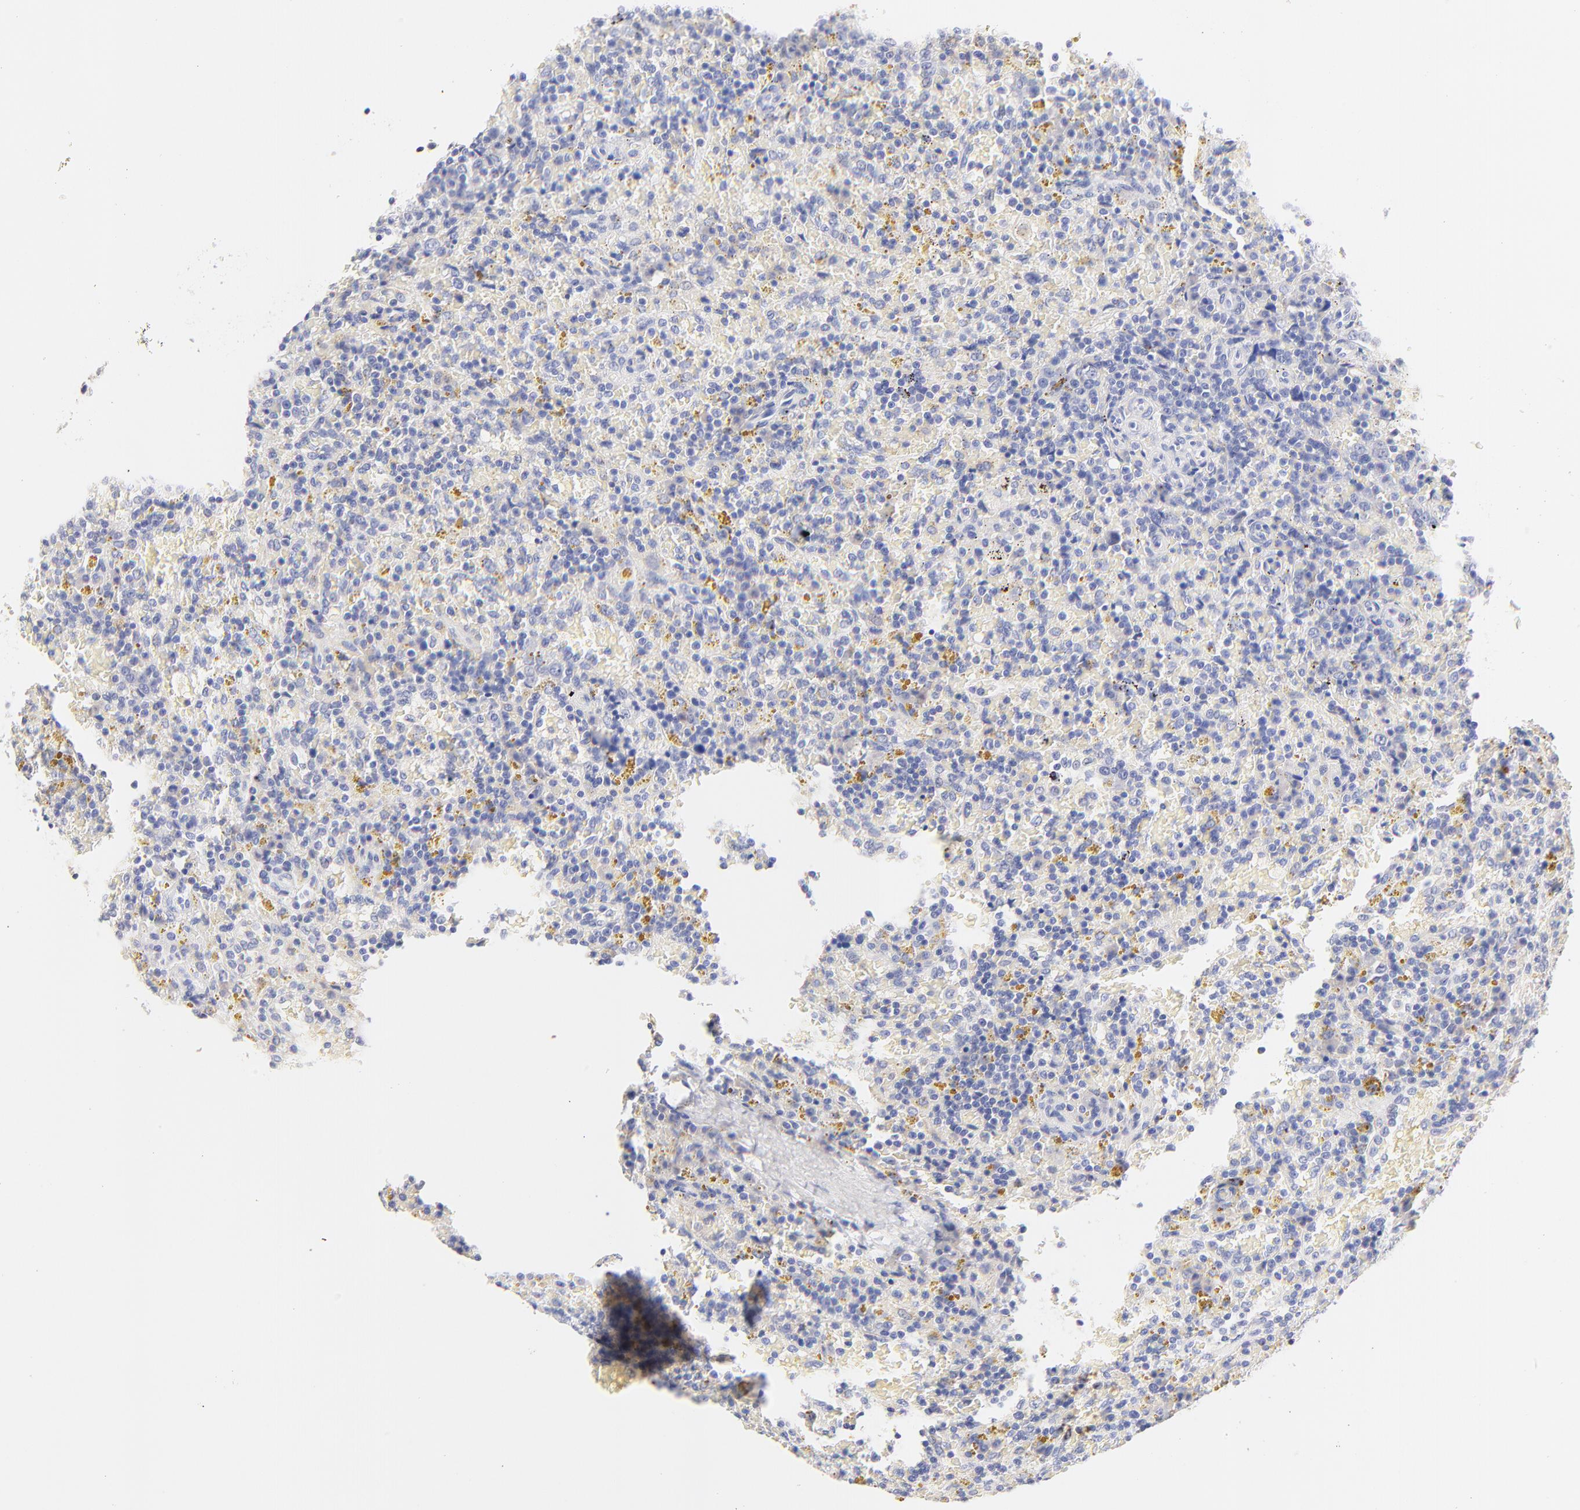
{"staining": {"intensity": "negative", "quantity": "none", "location": "none"}, "tissue": "lymphoma", "cell_type": "Tumor cells", "image_type": "cancer", "snomed": [{"axis": "morphology", "description": "Malignant lymphoma, non-Hodgkin's type, Low grade"}, {"axis": "topography", "description": "Spleen"}], "caption": "An immunohistochemistry image of low-grade malignant lymphoma, non-Hodgkin's type is shown. There is no staining in tumor cells of low-grade malignant lymphoma, non-Hodgkin's type.", "gene": "EBP", "patient": {"sex": "female", "age": 65}}